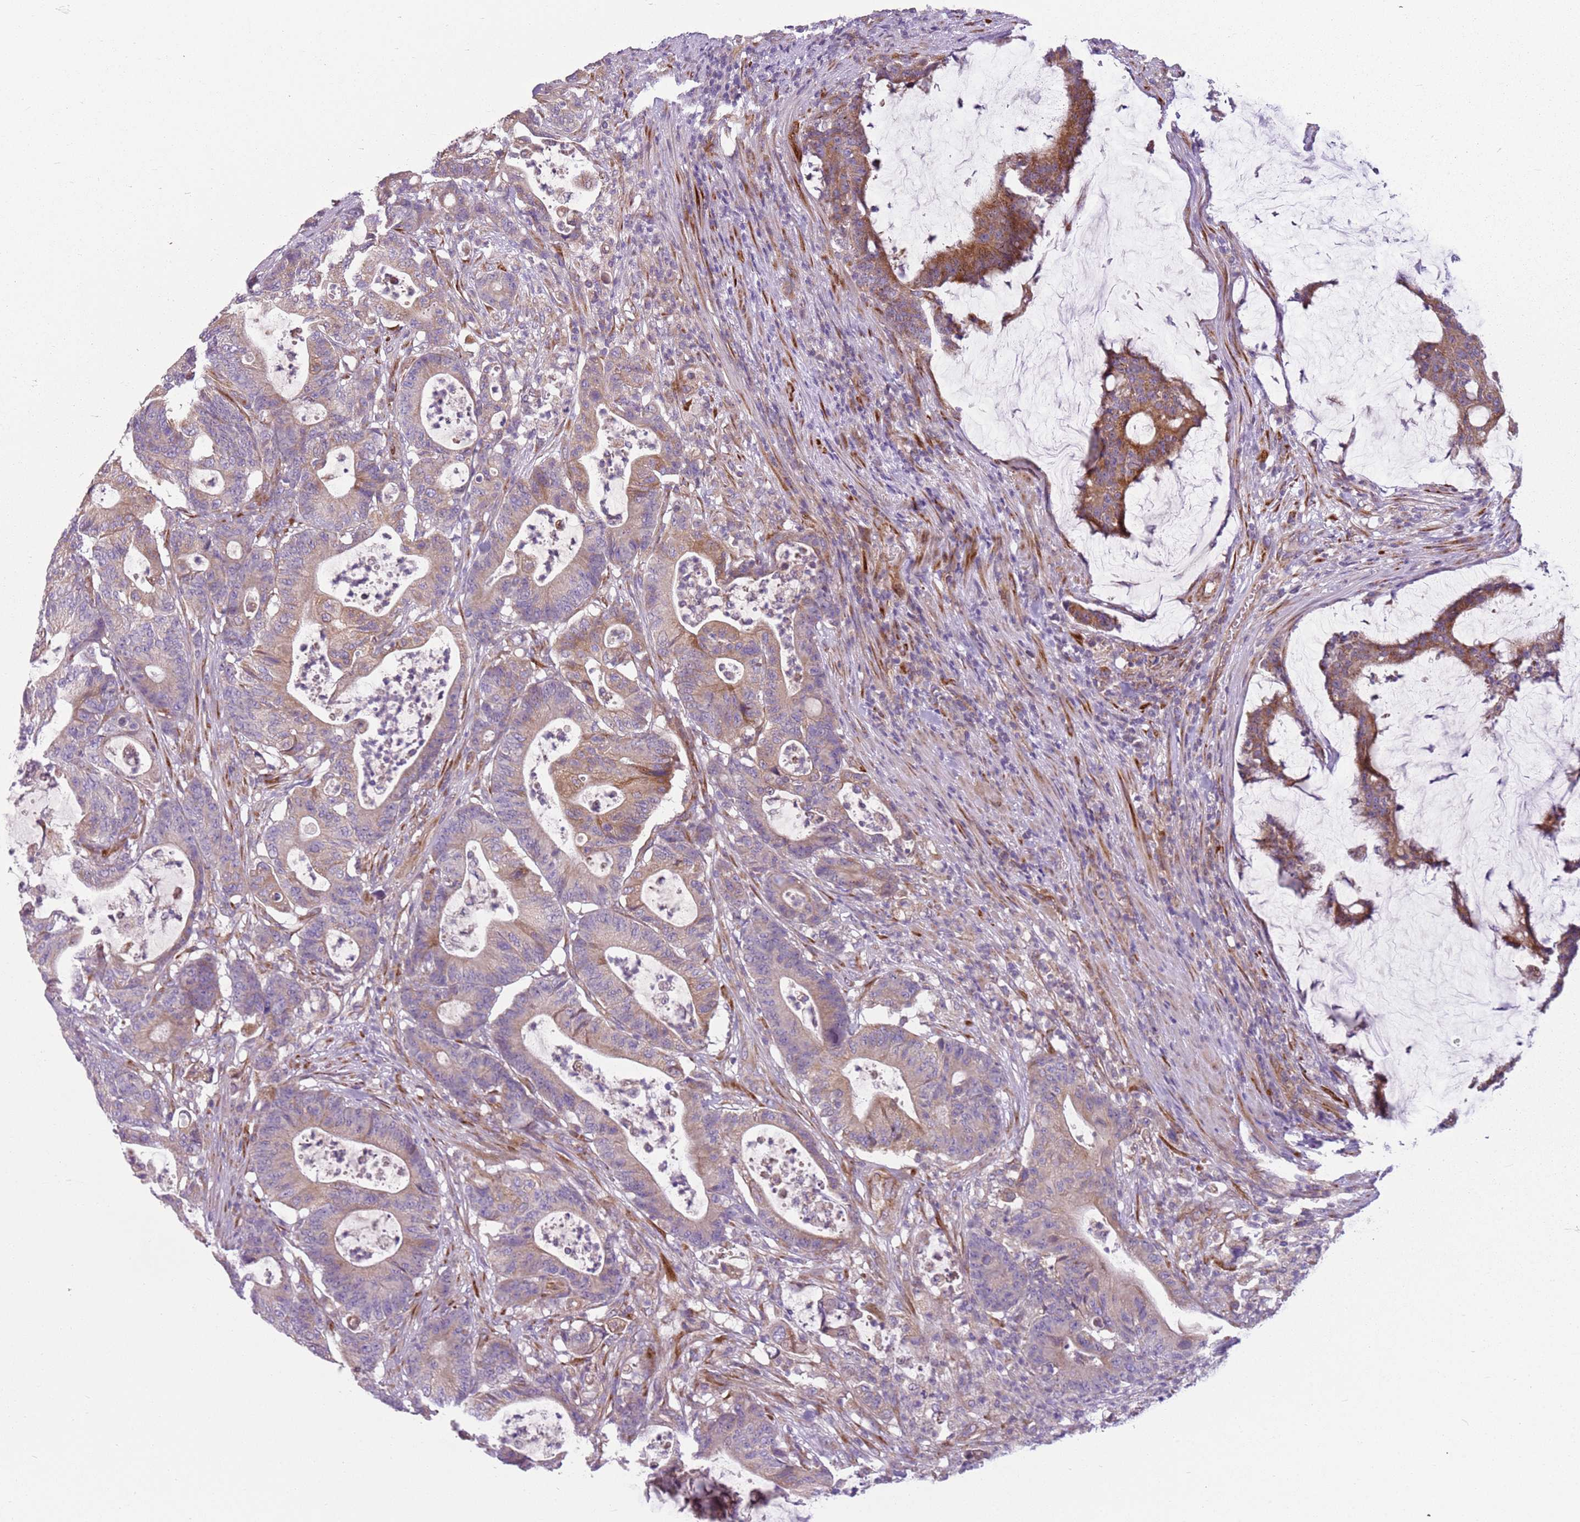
{"staining": {"intensity": "moderate", "quantity": "25%-75%", "location": "cytoplasmic/membranous"}, "tissue": "colorectal cancer", "cell_type": "Tumor cells", "image_type": "cancer", "snomed": [{"axis": "morphology", "description": "Adenocarcinoma, NOS"}, {"axis": "topography", "description": "Colon"}], "caption": "Colorectal cancer tissue exhibits moderate cytoplasmic/membranous expression in approximately 25%-75% of tumor cells", "gene": "TMEM200C", "patient": {"sex": "female", "age": 84}}